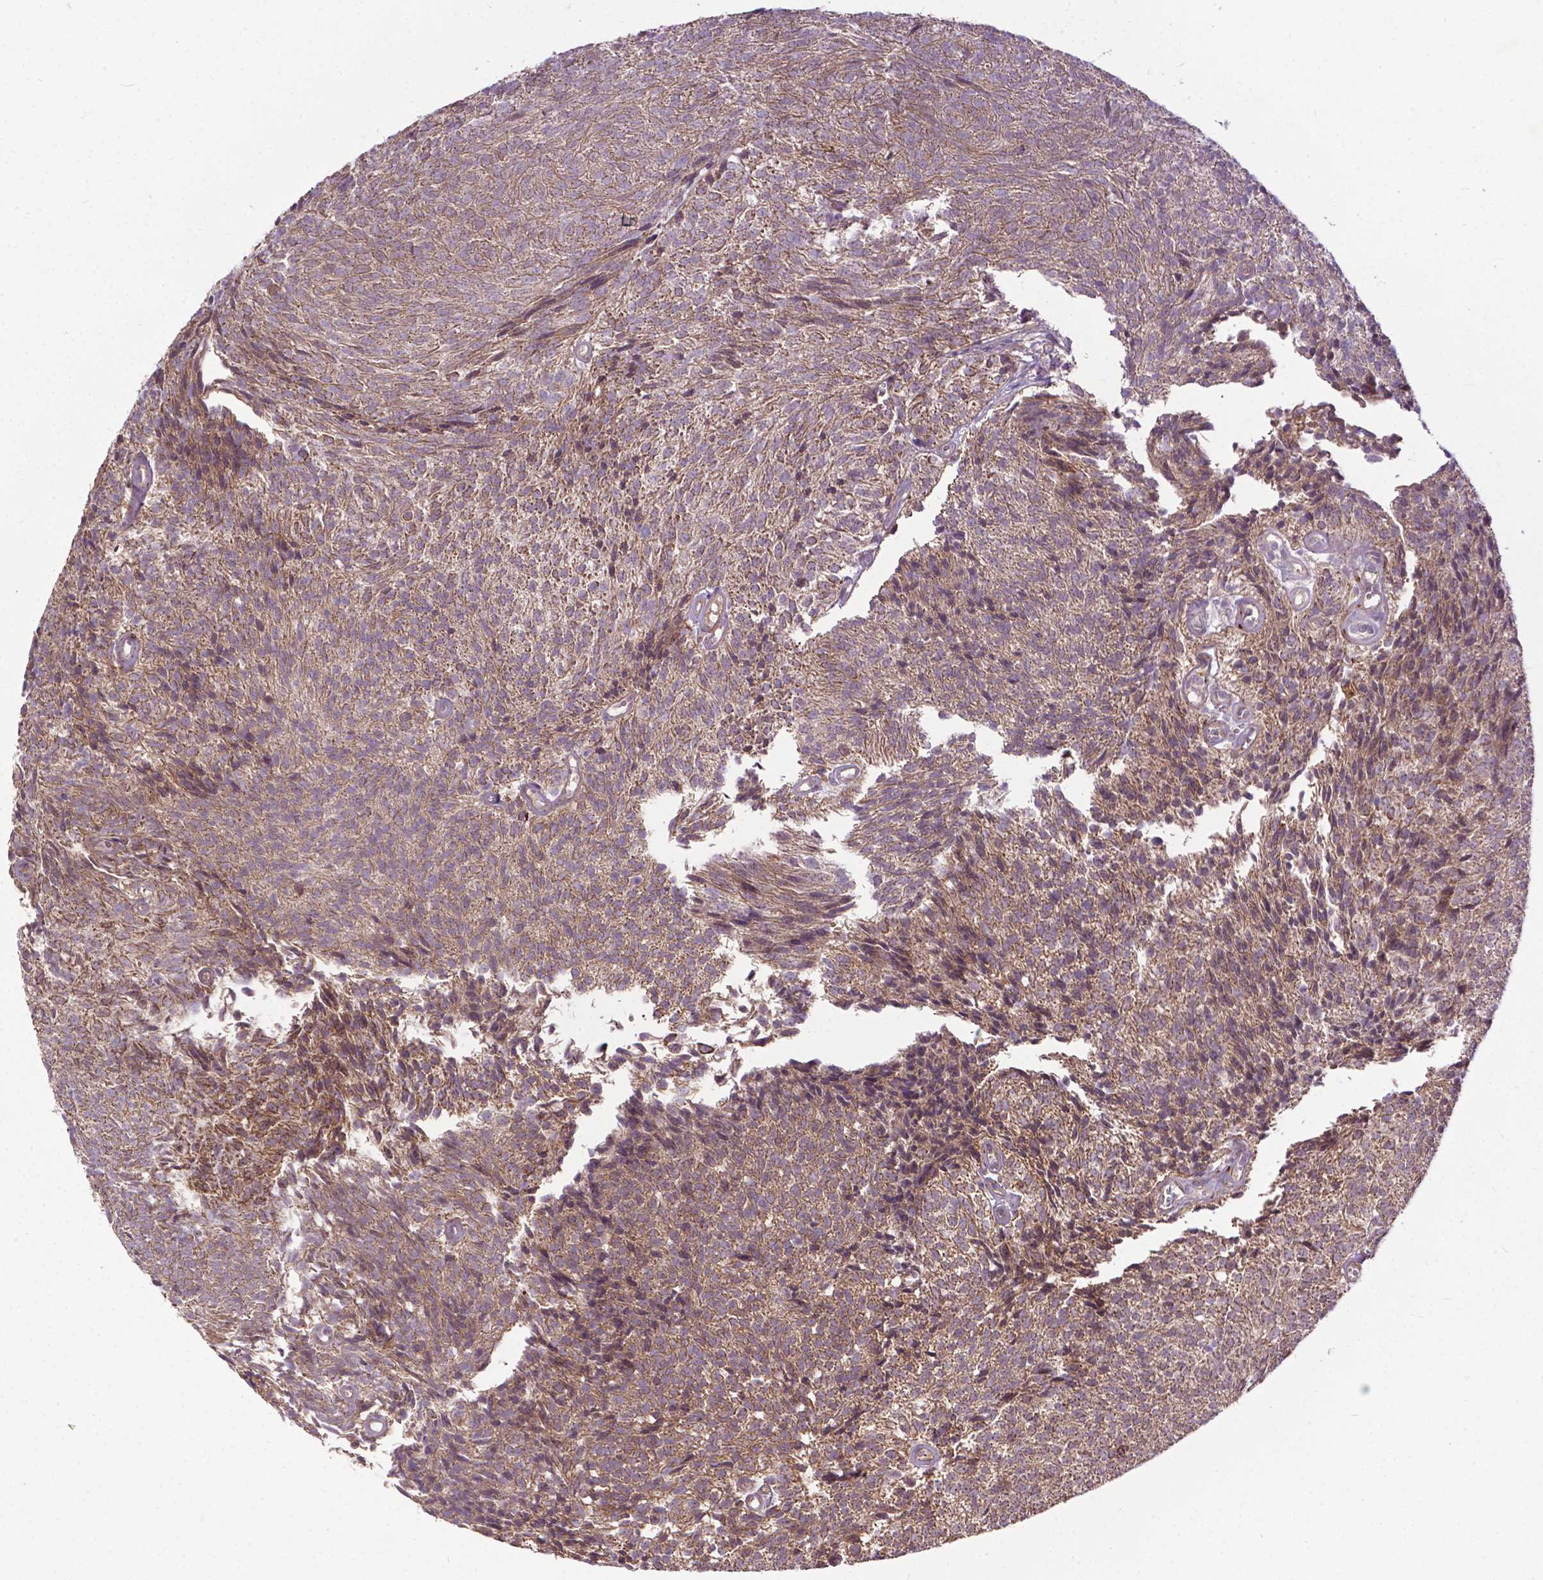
{"staining": {"intensity": "moderate", "quantity": "25%-75%", "location": "cytoplasmic/membranous"}, "tissue": "urothelial cancer", "cell_type": "Tumor cells", "image_type": "cancer", "snomed": [{"axis": "morphology", "description": "Urothelial carcinoma, Low grade"}, {"axis": "topography", "description": "Urinary bladder"}], "caption": "Immunohistochemistry (DAB) staining of human low-grade urothelial carcinoma displays moderate cytoplasmic/membranous protein staining in approximately 25%-75% of tumor cells. The staining was performed using DAB (3,3'-diaminobenzidine), with brown indicating positive protein expression. Nuclei are stained blue with hematoxylin.", "gene": "PARP3", "patient": {"sex": "male", "age": 77}}